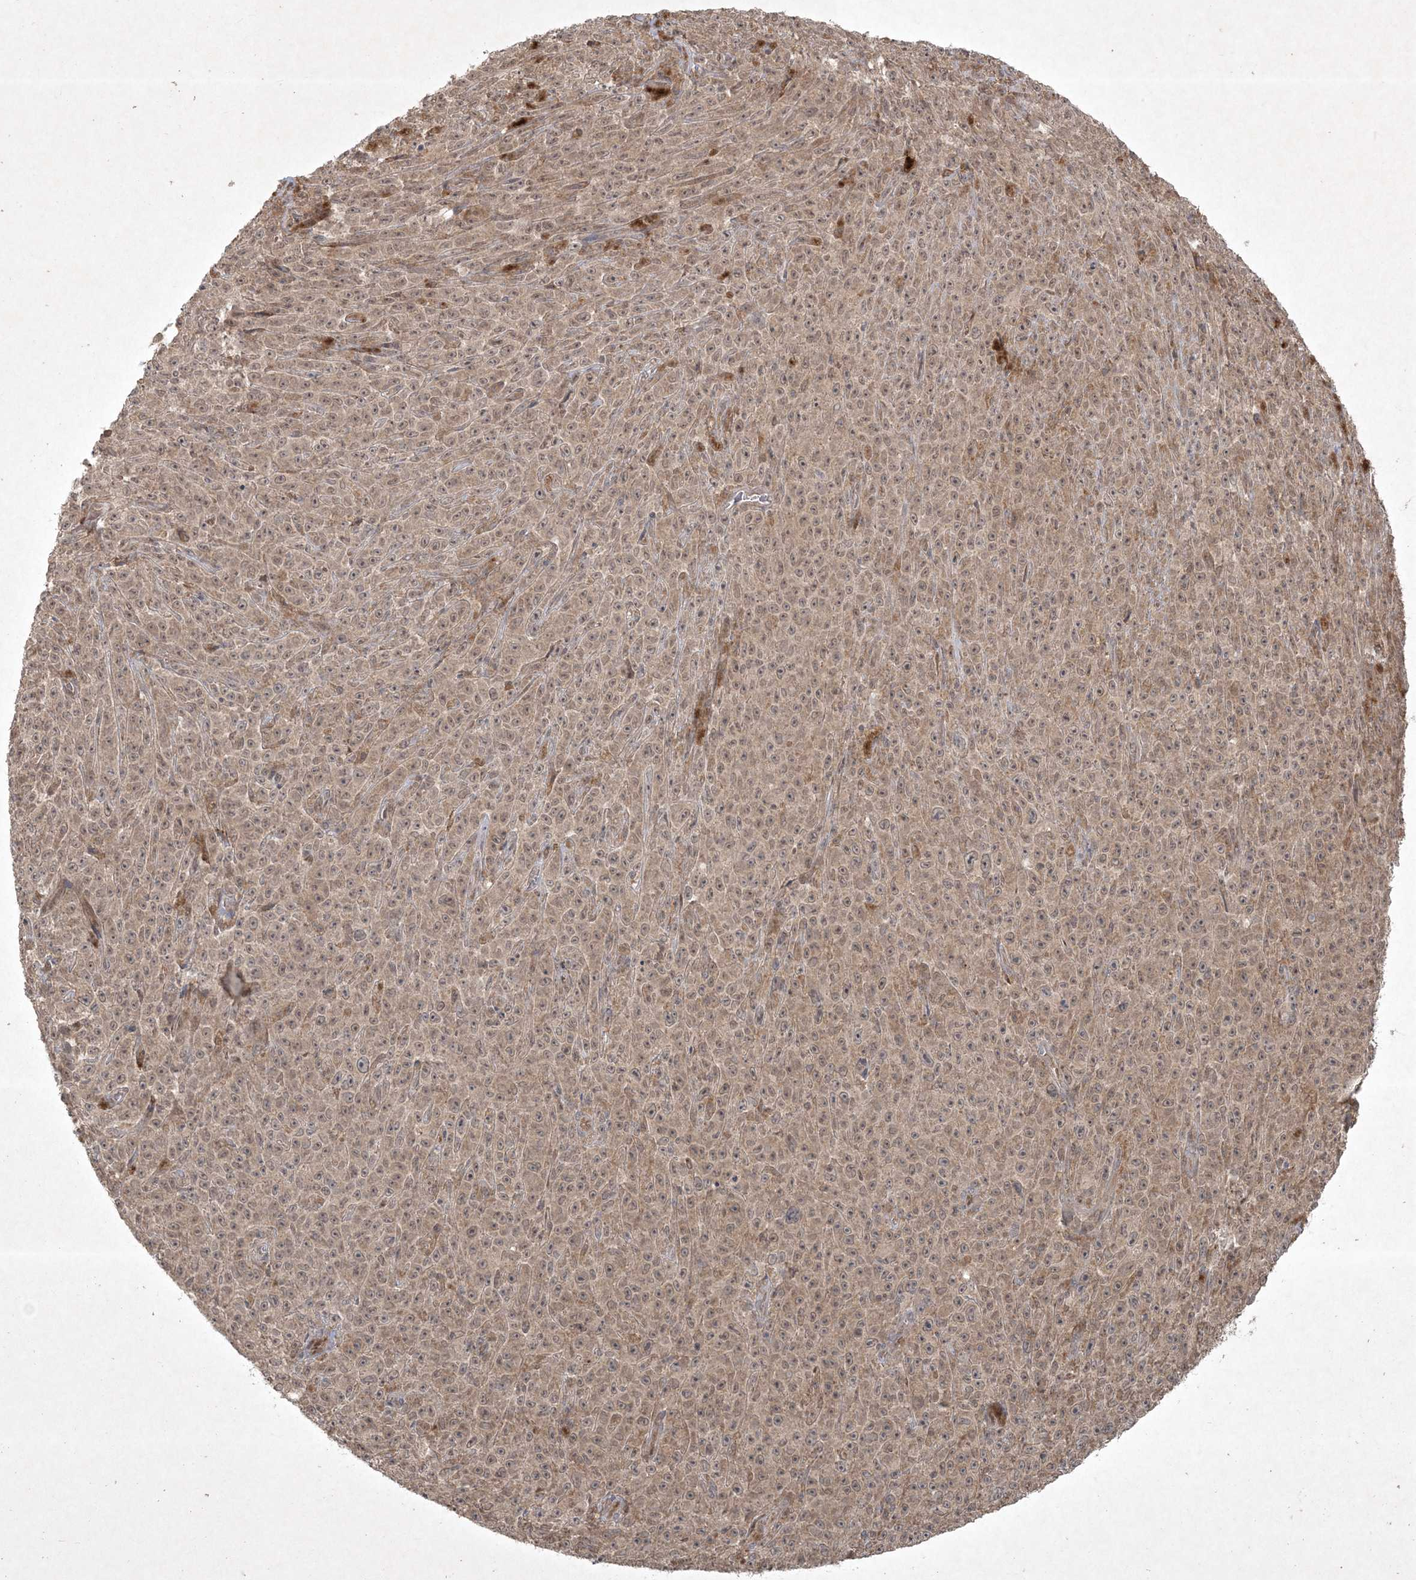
{"staining": {"intensity": "moderate", "quantity": ">75%", "location": "cytoplasmic/membranous,nuclear"}, "tissue": "melanoma", "cell_type": "Tumor cells", "image_type": "cancer", "snomed": [{"axis": "morphology", "description": "Malignant melanoma, NOS"}, {"axis": "topography", "description": "Skin"}], "caption": "The micrograph shows a brown stain indicating the presence of a protein in the cytoplasmic/membranous and nuclear of tumor cells in melanoma.", "gene": "NRBP2", "patient": {"sex": "female", "age": 82}}